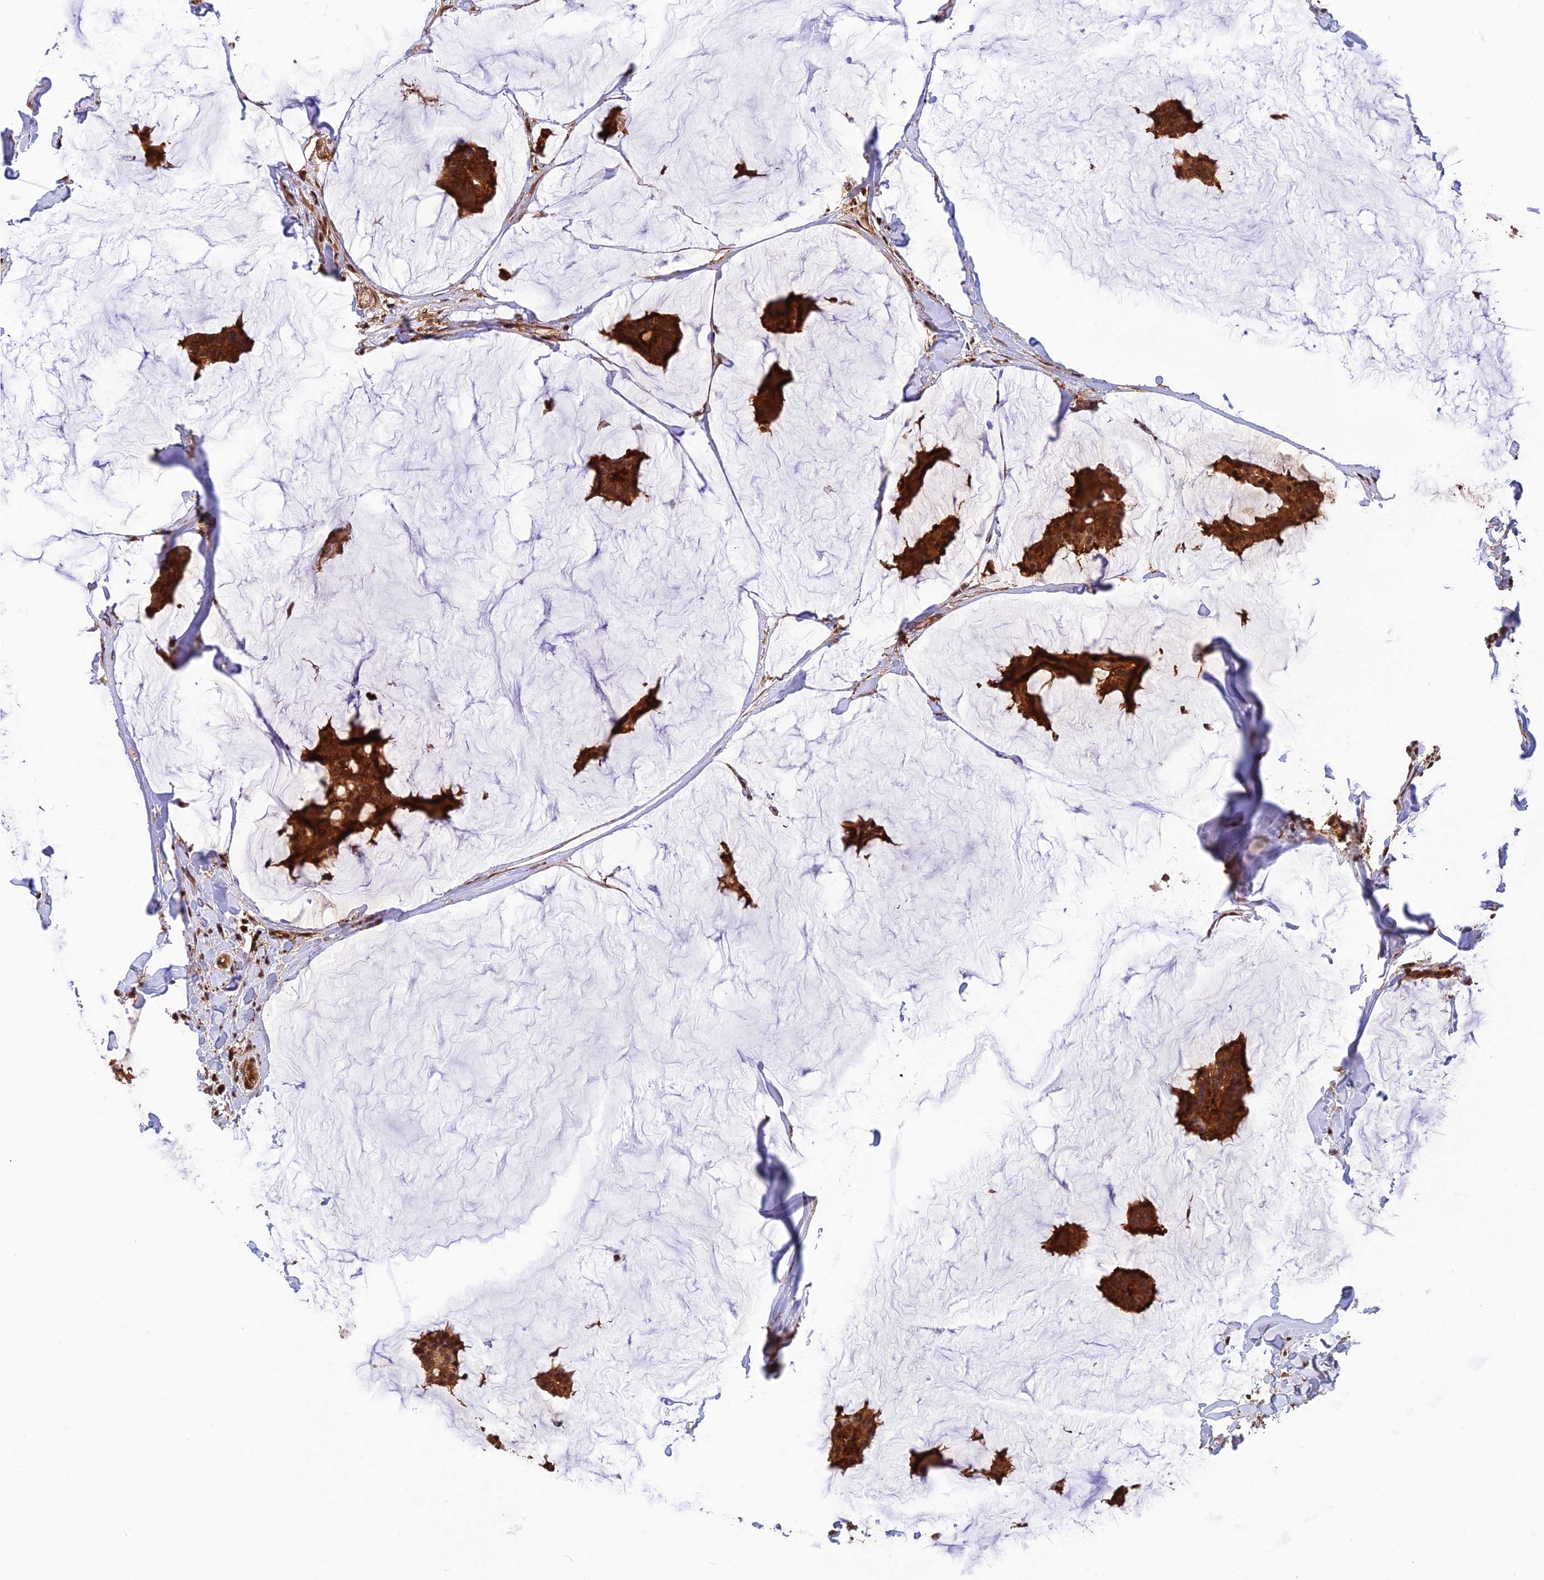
{"staining": {"intensity": "strong", "quantity": ">75%", "location": "cytoplasmic/membranous,nuclear"}, "tissue": "breast cancer", "cell_type": "Tumor cells", "image_type": "cancer", "snomed": [{"axis": "morphology", "description": "Duct carcinoma"}, {"axis": "topography", "description": "Breast"}], "caption": "Immunohistochemistry (IHC) of breast cancer (infiltrating ductal carcinoma) reveals high levels of strong cytoplasmic/membranous and nuclear staining in approximately >75% of tumor cells. (Stains: DAB (3,3'-diaminobenzidine) in brown, nuclei in blue, Microscopy: brightfield microscopy at high magnification).", "gene": "PSMB3", "patient": {"sex": "female", "age": 93}}